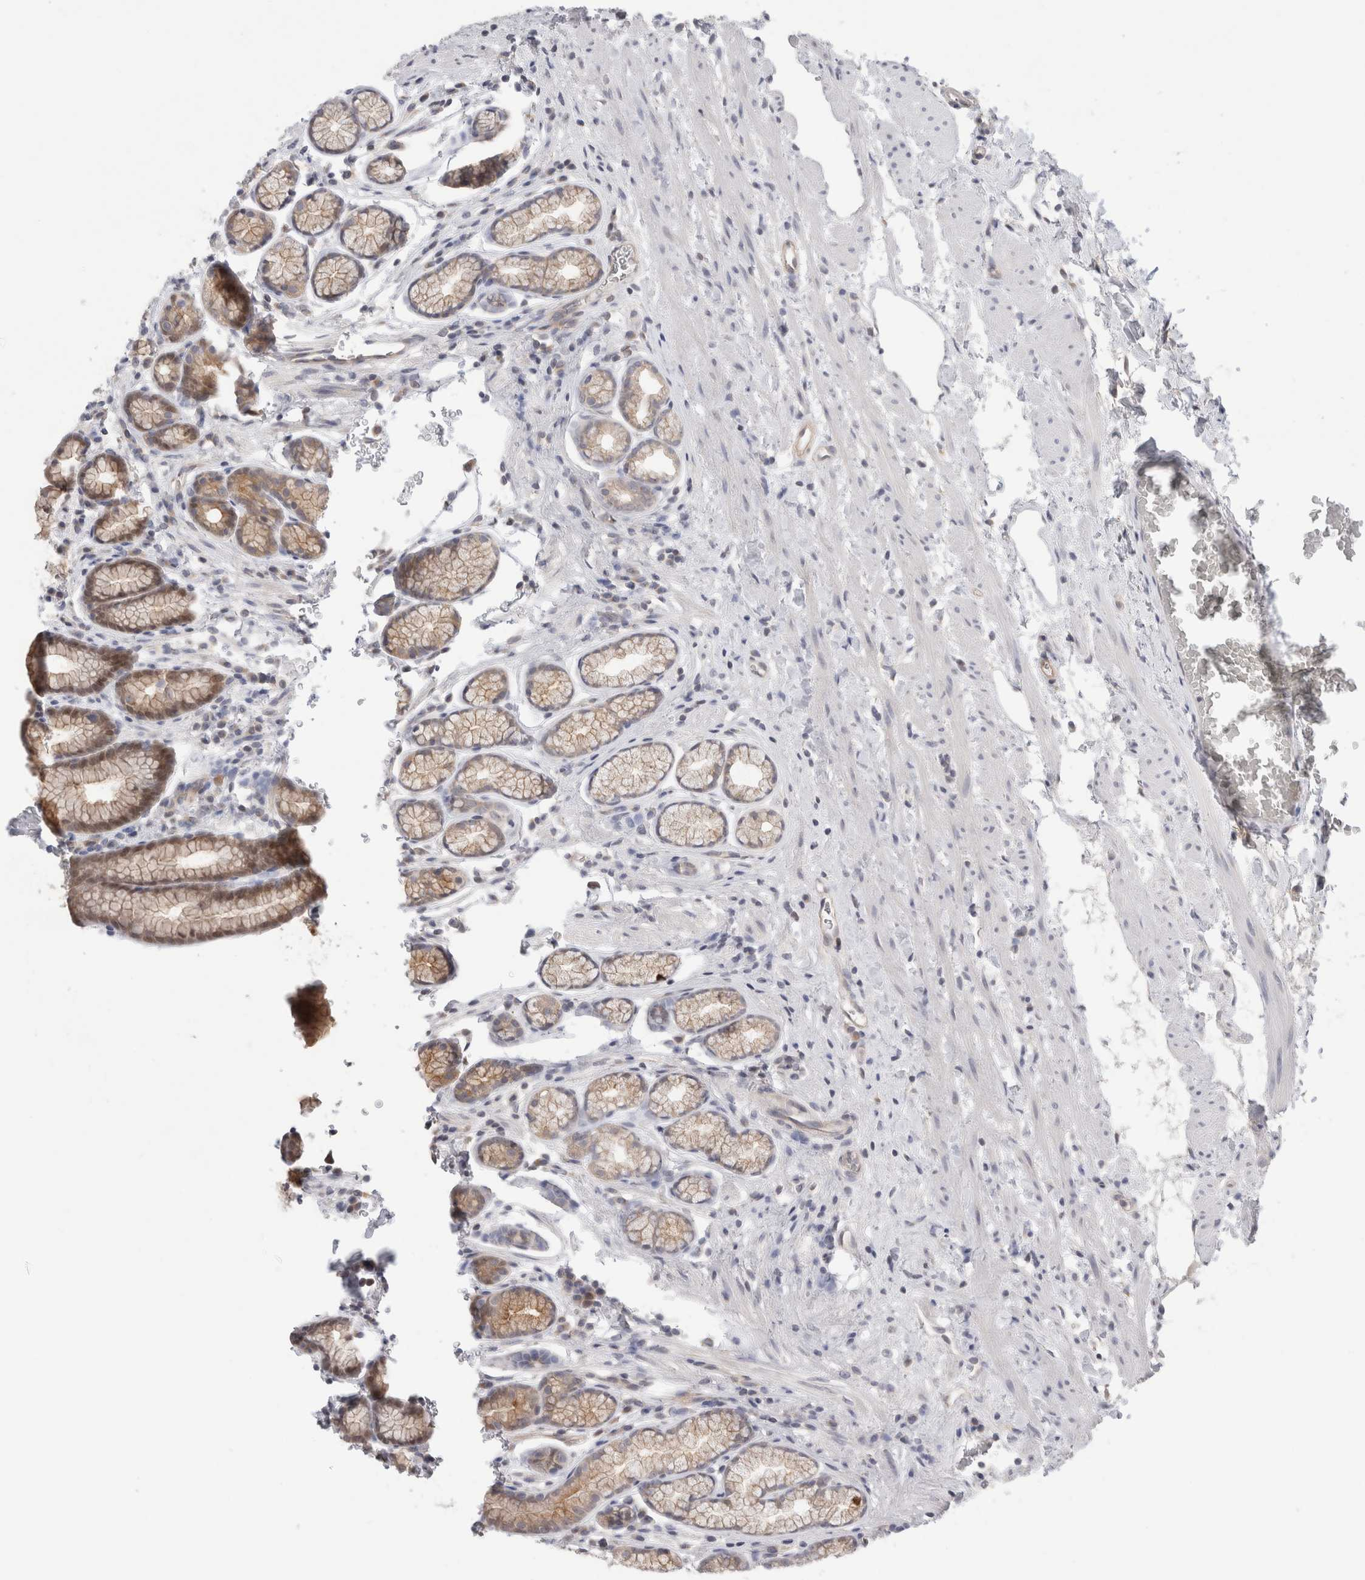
{"staining": {"intensity": "weak", "quantity": "25%-75%", "location": "cytoplasmic/membranous,nuclear"}, "tissue": "stomach", "cell_type": "Glandular cells", "image_type": "normal", "snomed": [{"axis": "morphology", "description": "Normal tissue, NOS"}, {"axis": "topography", "description": "Stomach"}], "caption": "Human stomach stained with a brown dye demonstrates weak cytoplasmic/membranous,nuclear positive positivity in approximately 25%-75% of glandular cells.", "gene": "SYTL5", "patient": {"sex": "male", "age": 42}}